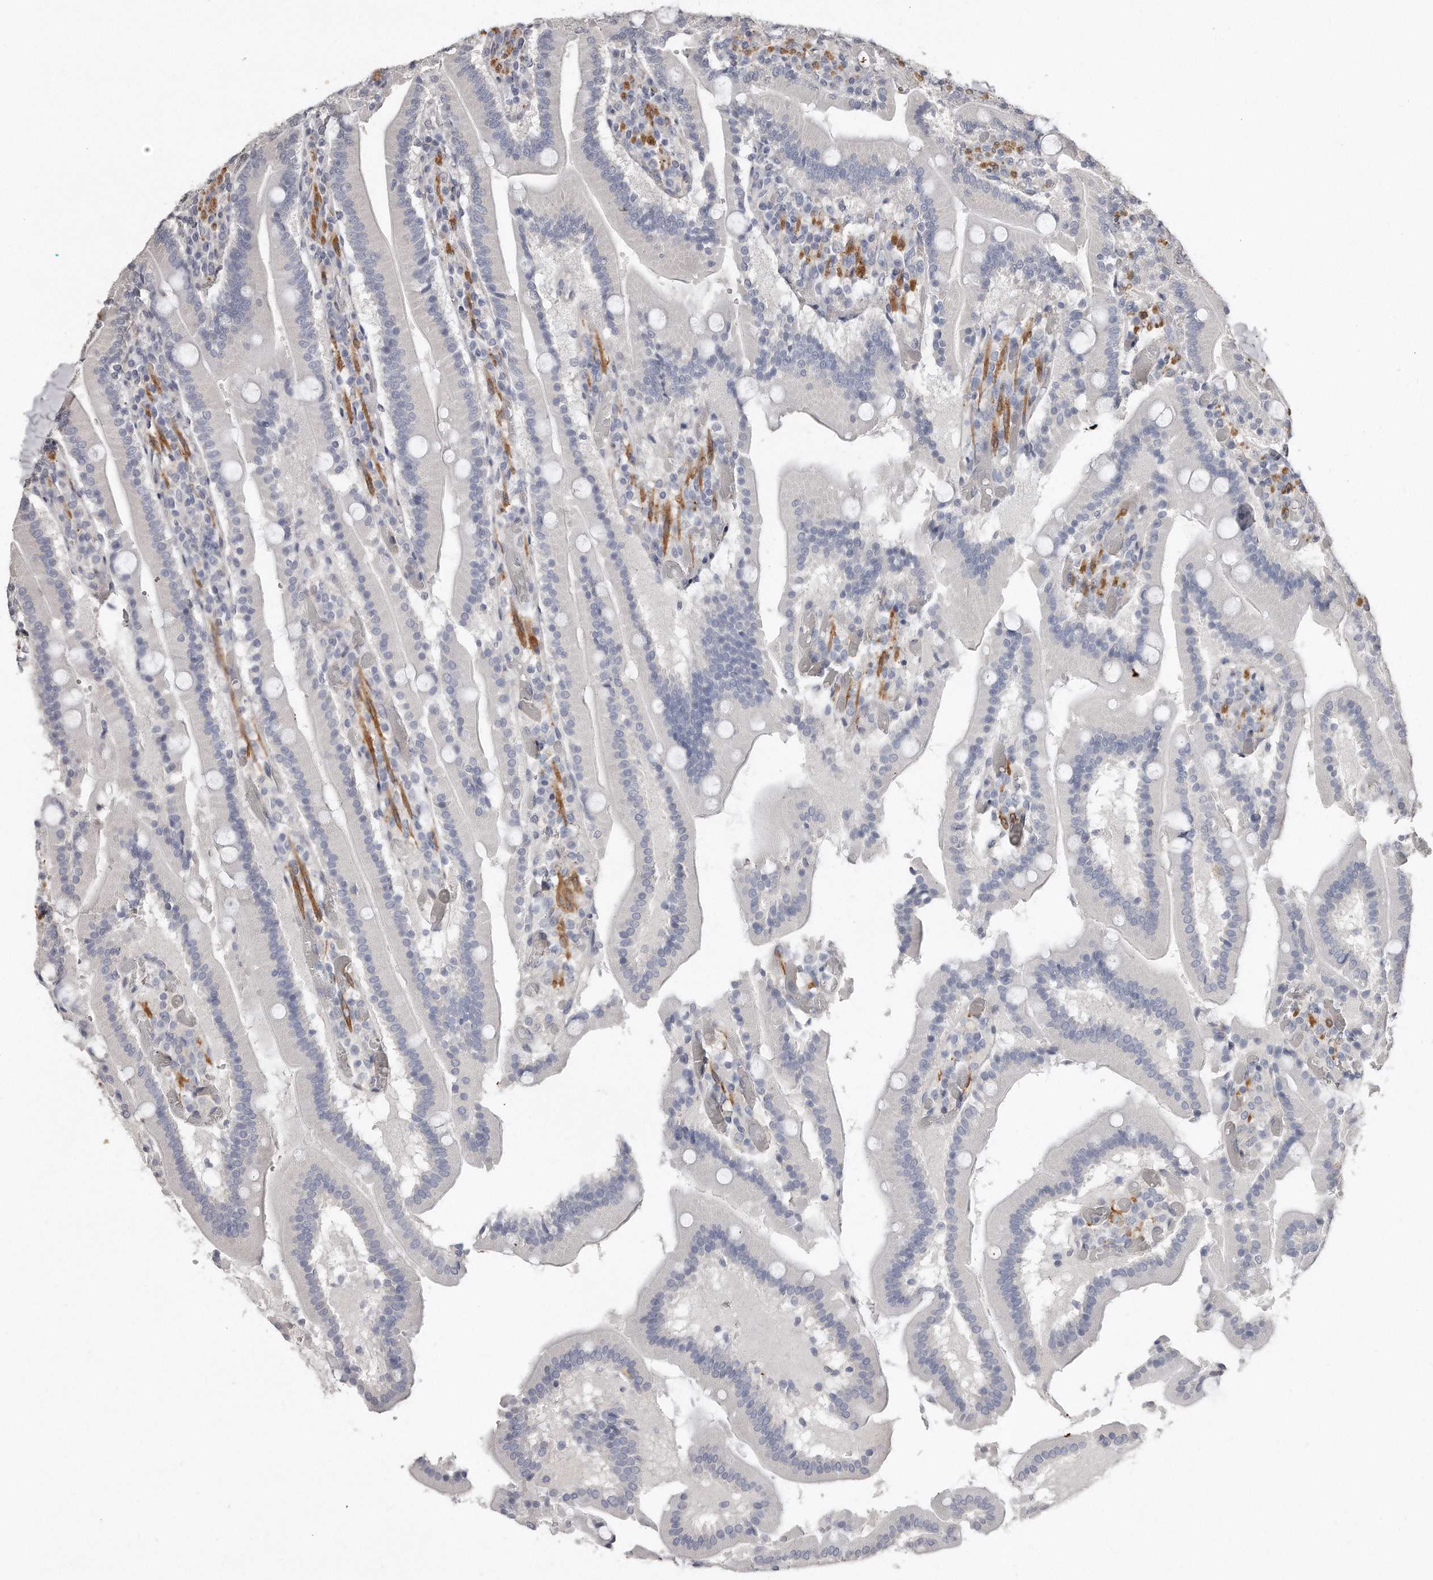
{"staining": {"intensity": "negative", "quantity": "none", "location": "none"}, "tissue": "duodenum", "cell_type": "Glandular cells", "image_type": "normal", "snomed": [{"axis": "morphology", "description": "Normal tissue, NOS"}, {"axis": "topography", "description": "Duodenum"}], "caption": "A micrograph of duodenum stained for a protein shows no brown staining in glandular cells. (DAB (3,3'-diaminobenzidine) IHC with hematoxylin counter stain).", "gene": "LMOD1", "patient": {"sex": "female", "age": 62}}